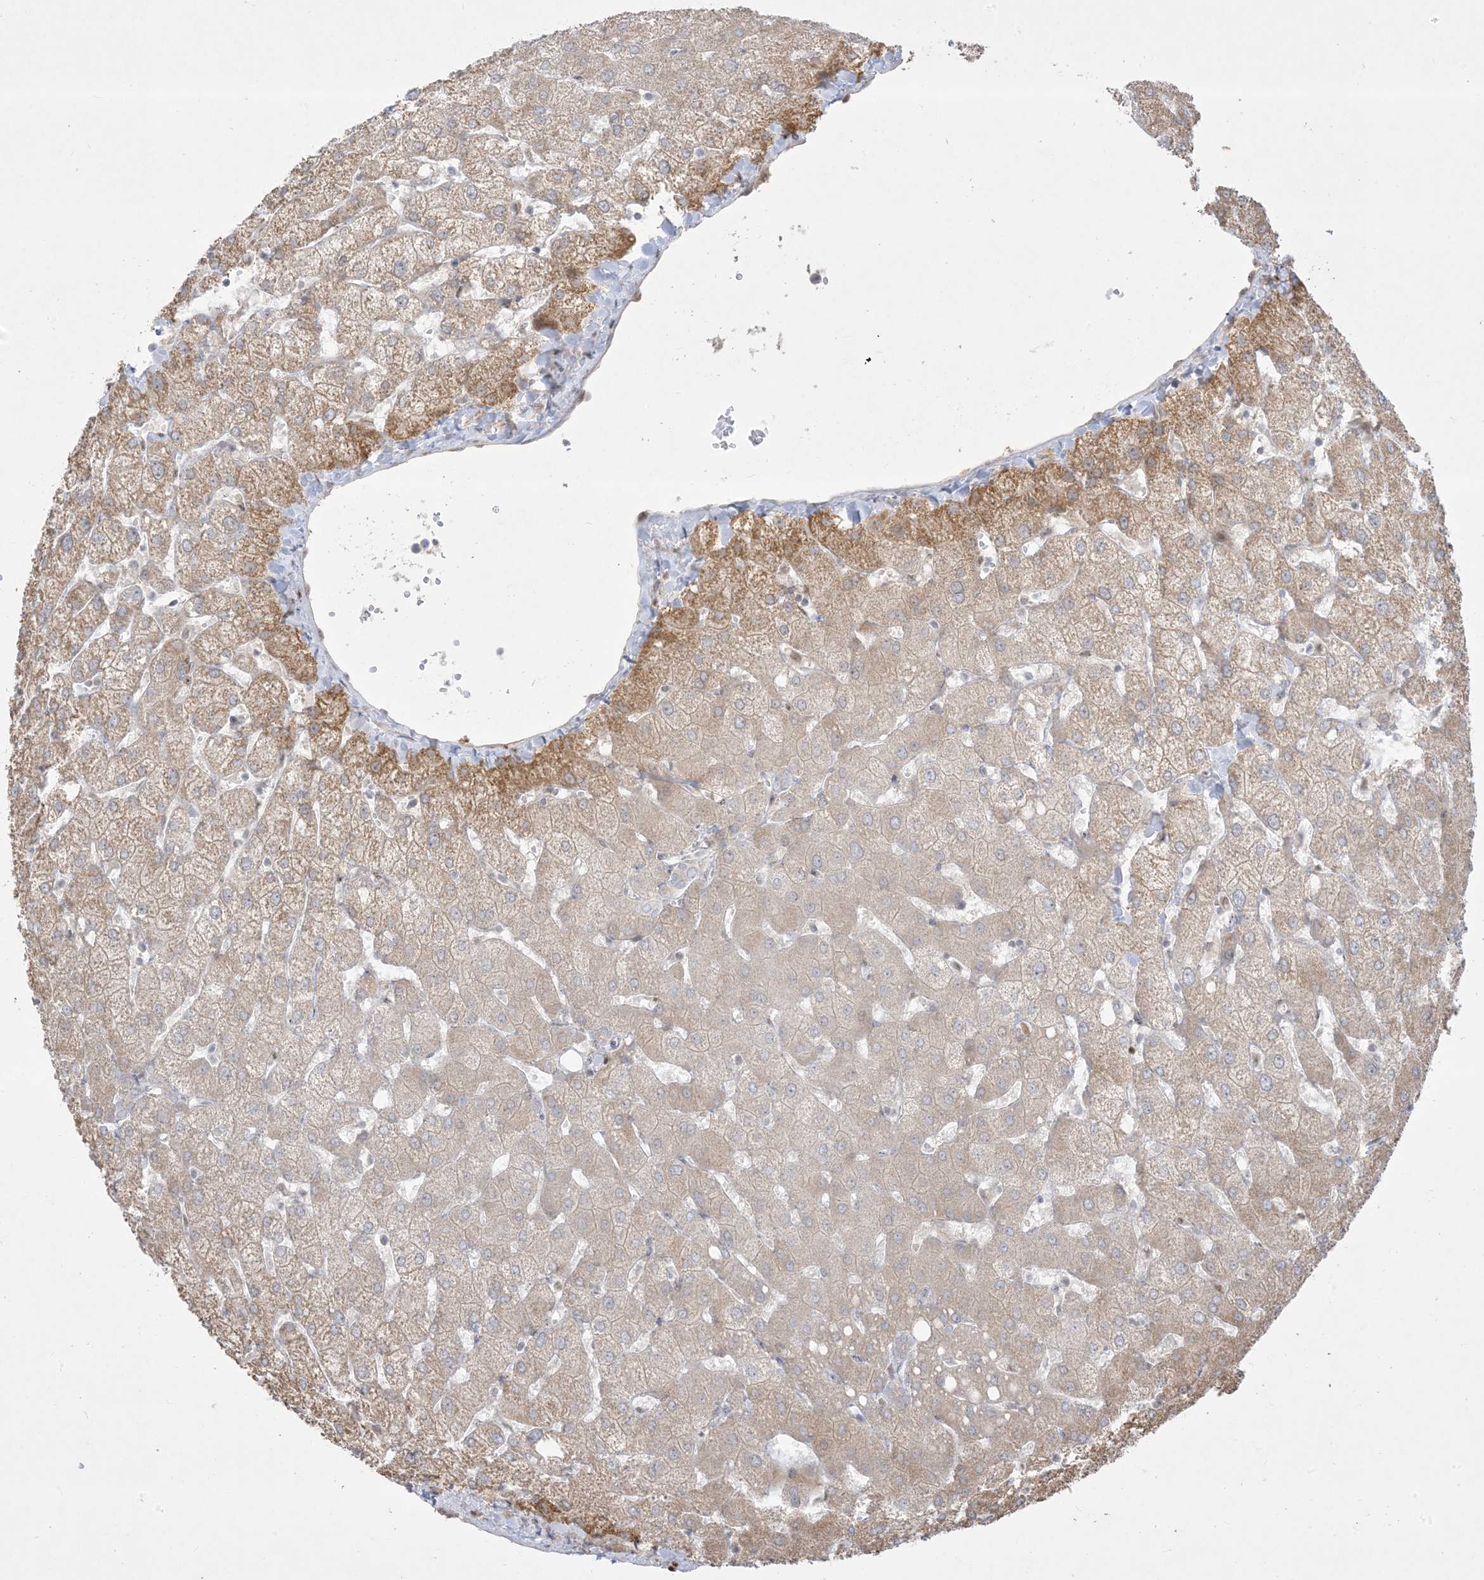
{"staining": {"intensity": "negative", "quantity": "none", "location": "none"}, "tissue": "liver", "cell_type": "Cholangiocytes", "image_type": "normal", "snomed": [{"axis": "morphology", "description": "Normal tissue, NOS"}, {"axis": "topography", "description": "Liver"}], "caption": "Immunohistochemistry histopathology image of normal liver stained for a protein (brown), which exhibits no positivity in cholangiocytes. (Brightfield microscopy of DAB (3,3'-diaminobenzidine) immunohistochemistry (IHC) at high magnification).", "gene": "BHLHE40", "patient": {"sex": "female", "age": 54}}